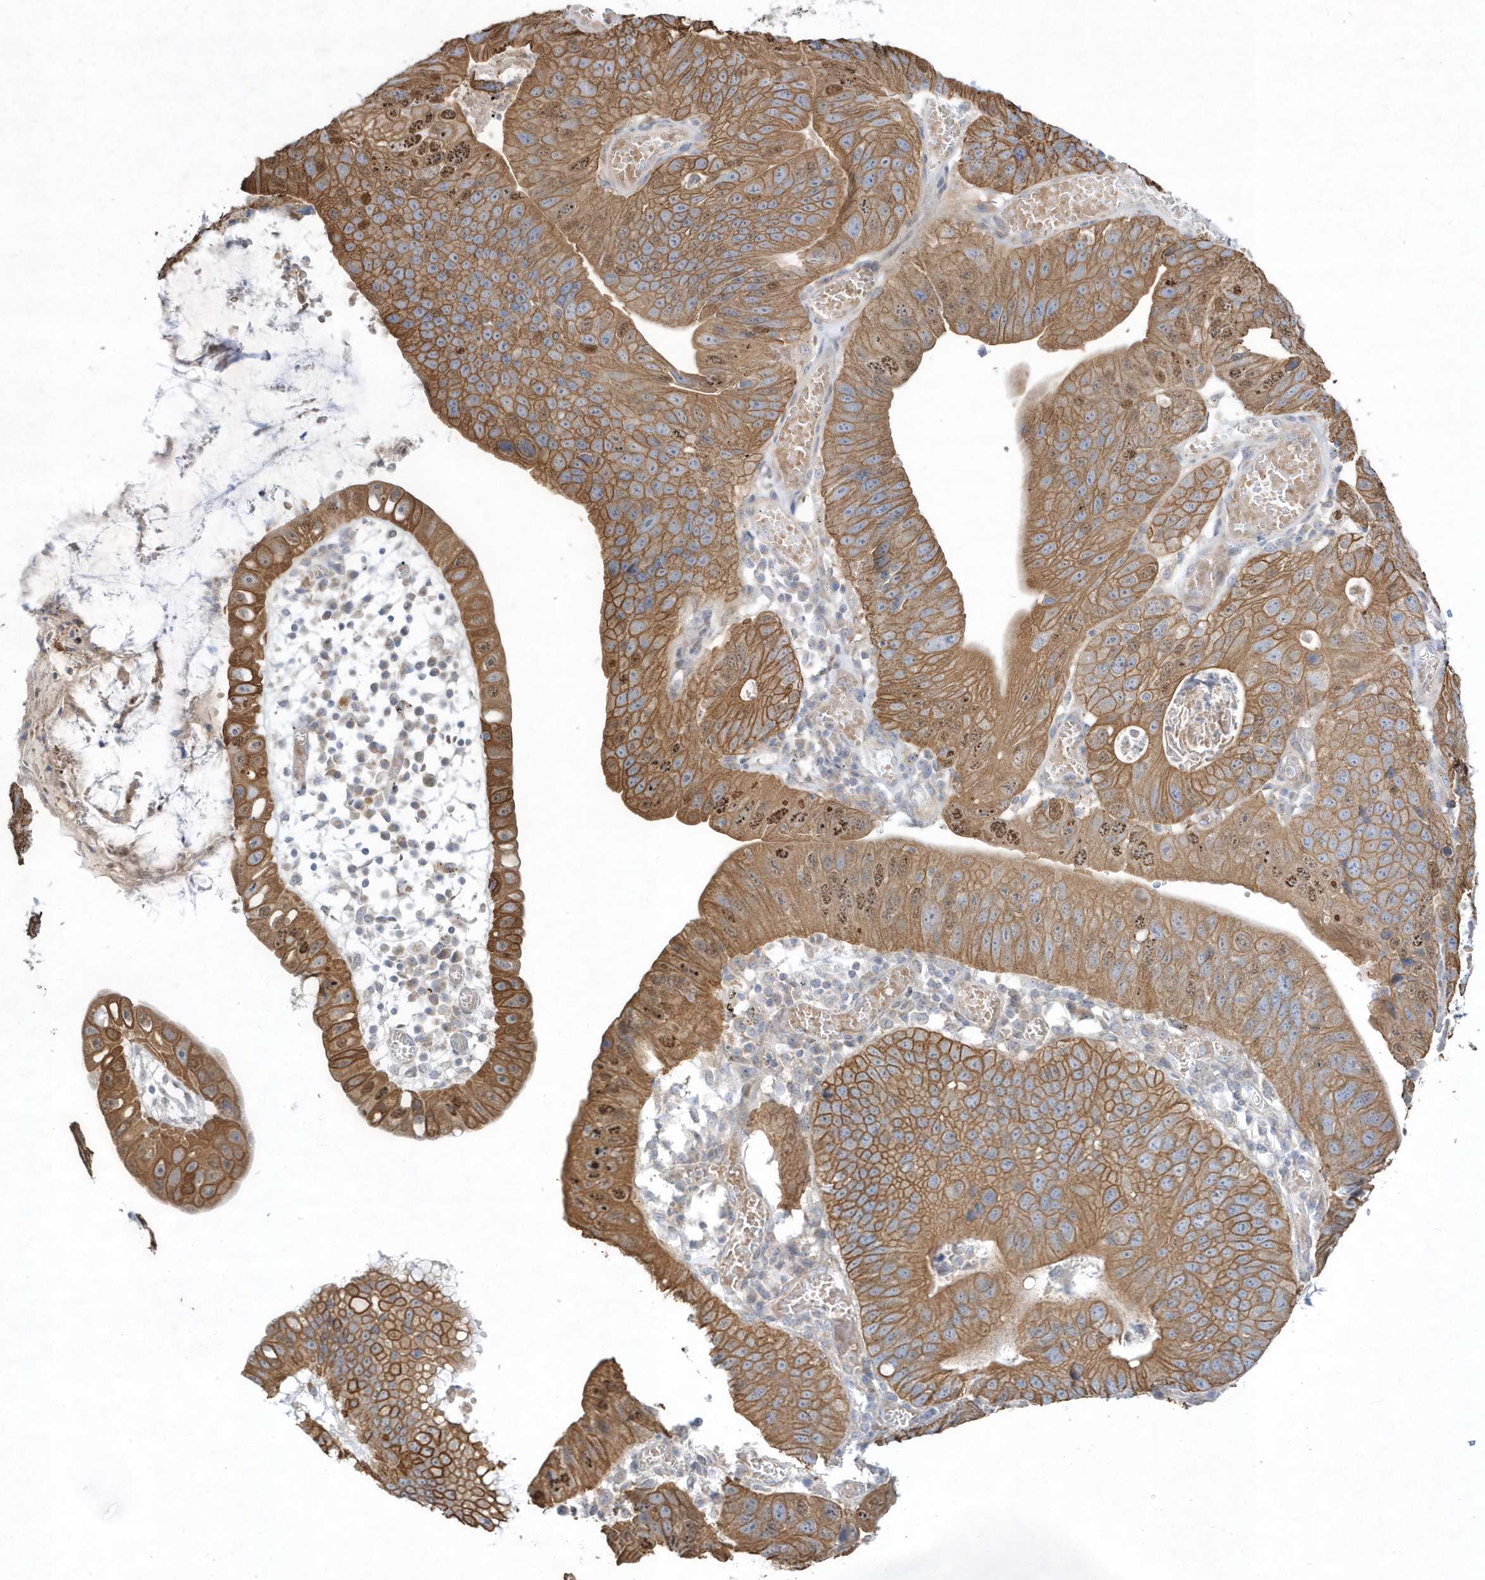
{"staining": {"intensity": "strong", "quantity": ">75%", "location": "cytoplasmic/membranous"}, "tissue": "stomach cancer", "cell_type": "Tumor cells", "image_type": "cancer", "snomed": [{"axis": "morphology", "description": "Adenocarcinoma, NOS"}, {"axis": "topography", "description": "Stomach"}], "caption": "Immunohistochemistry image of stomach cancer (adenocarcinoma) stained for a protein (brown), which reveals high levels of strong cytoplasmic/membranous staining in about >75% of tumor cells.", "gene": "LARS1", "patient": {"sex": "male", "age": 59}}